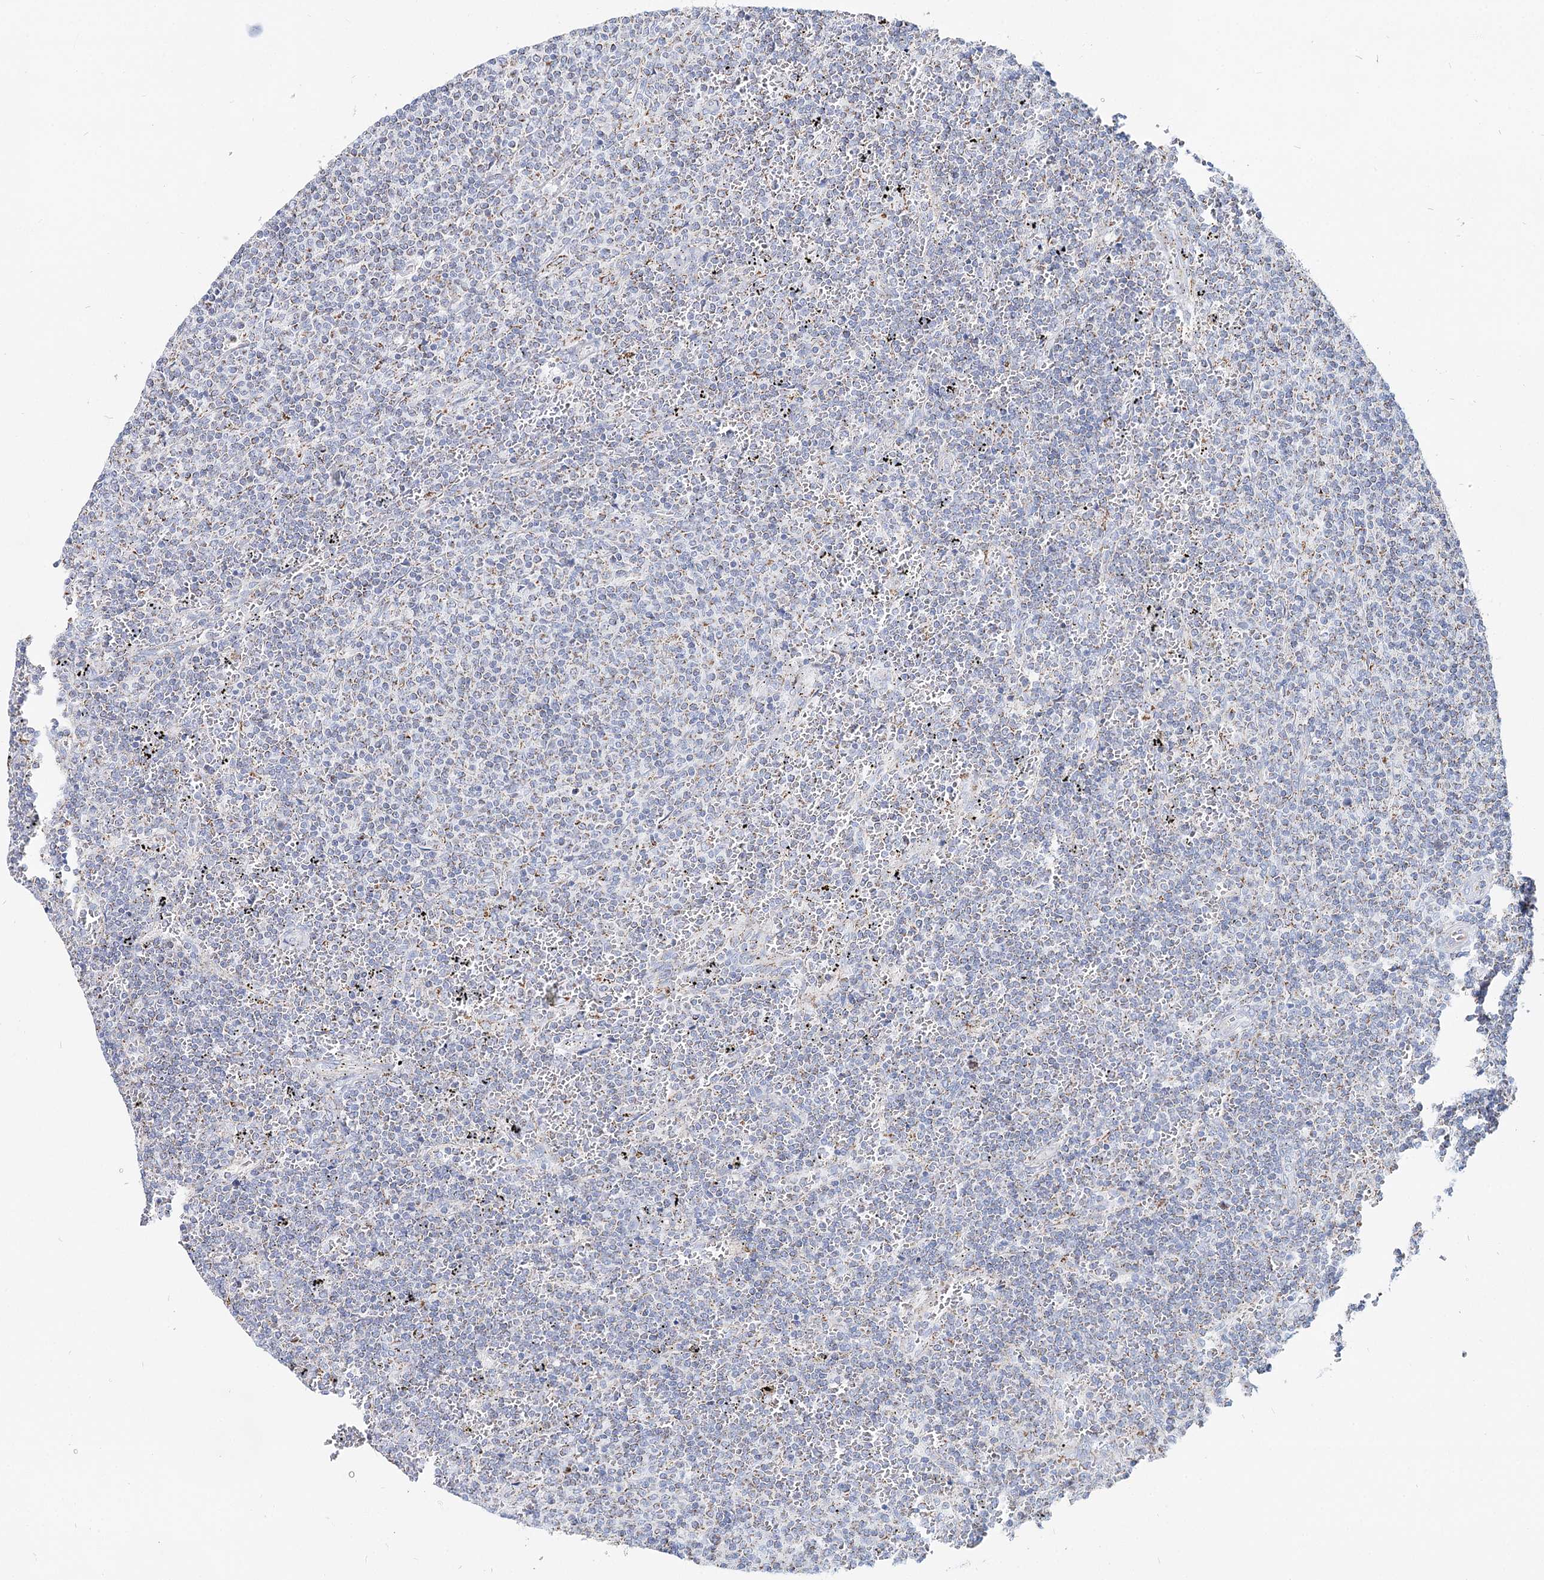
{"staining": {"intensity": "weak", "quantity": "<25%", "location": "cytoplasmic/membranous"}, "tissue": "lymphoma", "cell_type": "Tumor cells", "image_type": "cancer", "snomed": [{"axis": "morphology", "description": "Malignant lymphoma, non-Hodgkin's type, Low grade"}, {"axis": "topography", "description": "Spleen"}], "caption": "Immunohistochemistry (IHC) micrograph of neoplastic tissue: lymphoma stained with DAB (3,3'-diaminobenzidine) exhibits no significant protein staining in tumor cells.", "gene": "MCCC2", "patient": {"sex": "female", "age": 50}}